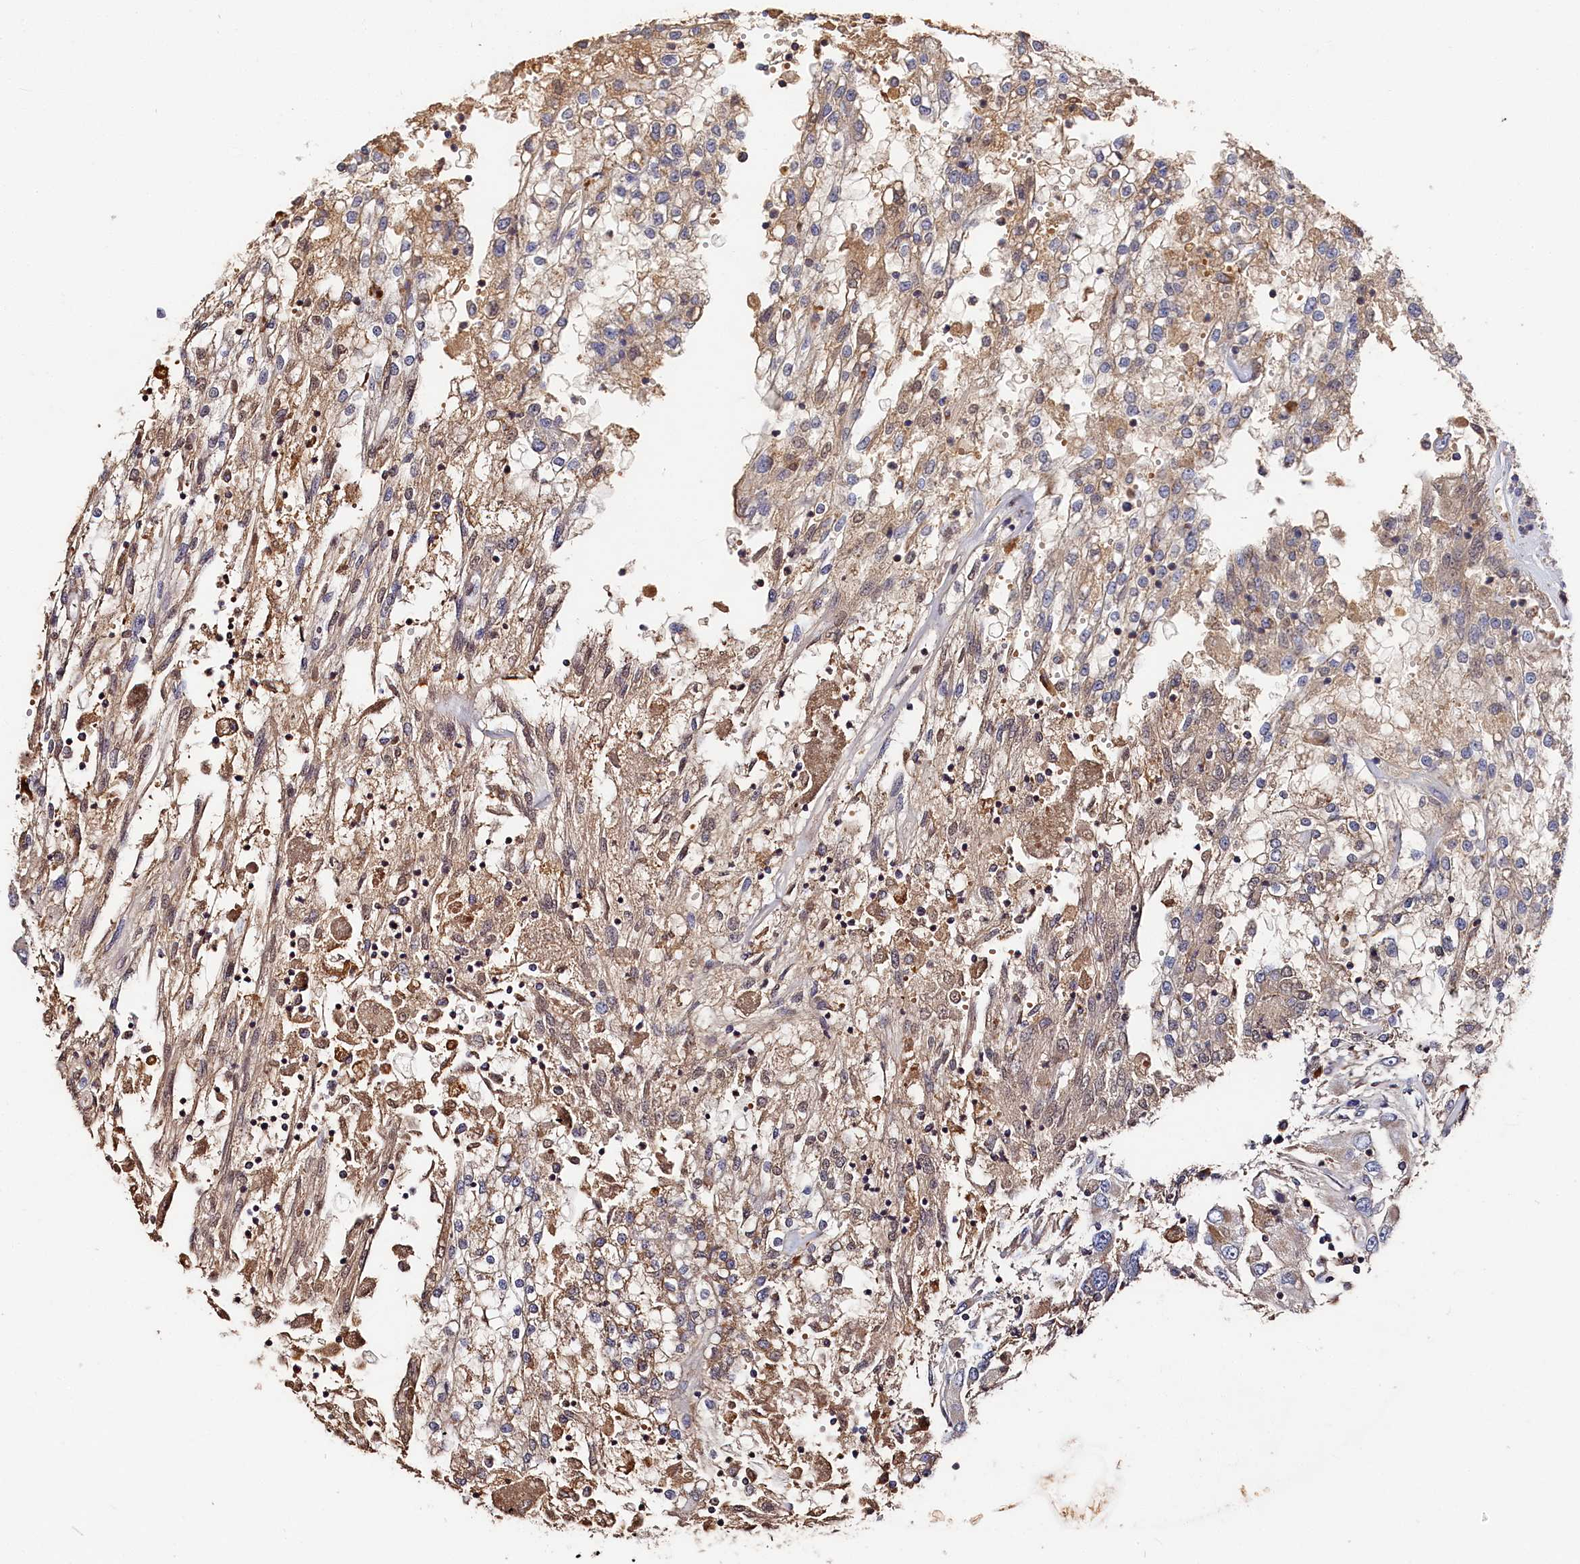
{"staining": {"intensity": "moderate", "quantity": "25%-75%", "location": "cytoplasmic/membranous"}, "tissue": "renal cancer", "cell_type": "Tumor cells", "image_type": "cancer", "snomed": [{"axis": "morphology", "description": "Adenocarcinoma, NOS"}, {"axis": "topography", "description": "Kidney"}], "caption": "Brown immunohistochemical staining in renal cancer (adenocarcinoma) shows moderate cytoplasmic/membranous expression in about 25%-75% of tumor cells.", "gene": "DHRS11", "patient": {"sex": "female", "age": 52}}